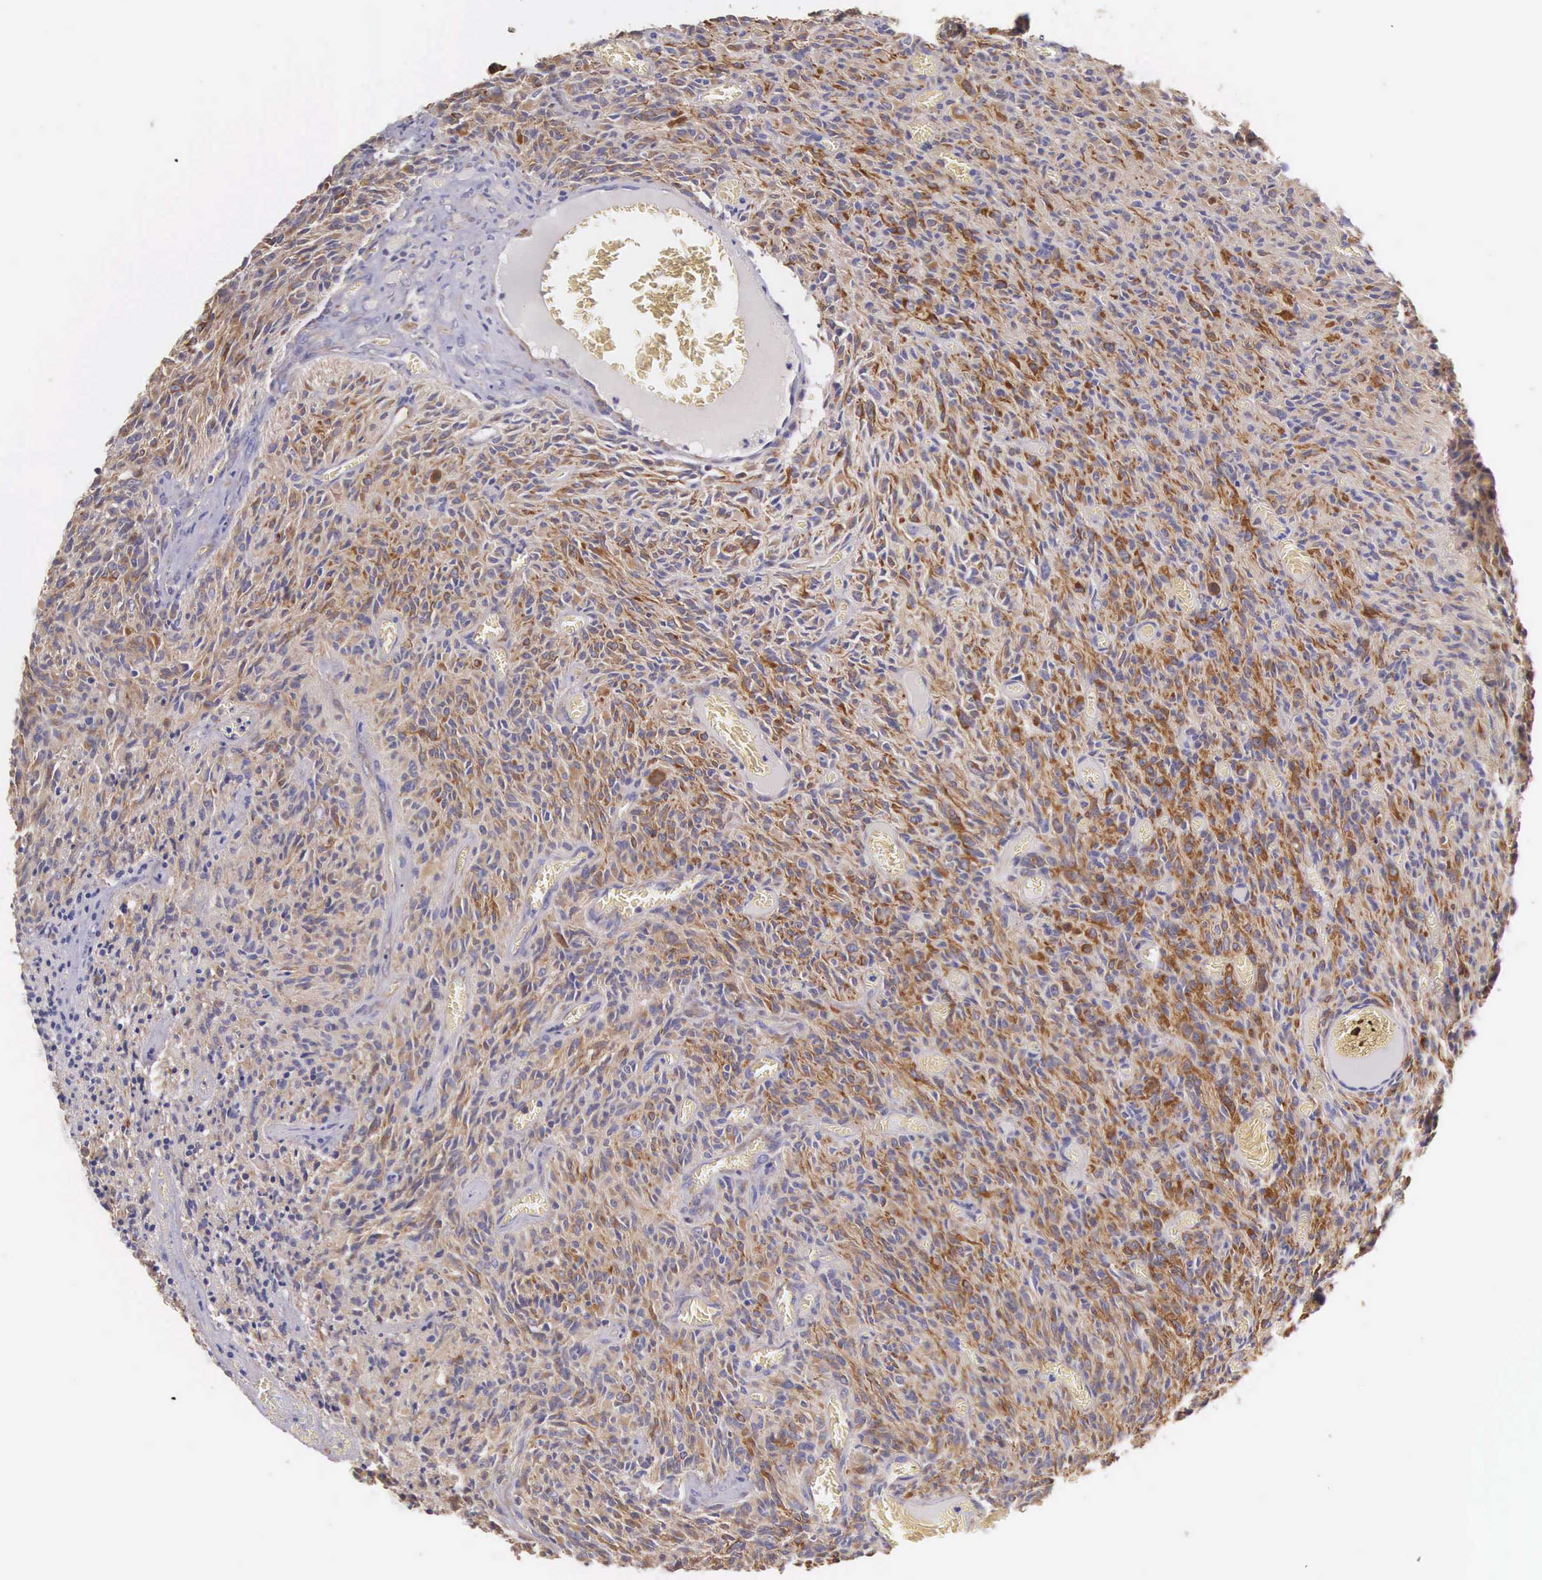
{"staining": {"intensity": "moderate", "quantity": ">75%", "location": "cytoplasmic/membranous"}, "tissue": "glioma", "cell_type": "Tumor cells", "image_type": "cancer", "snomed": [{"axis": "morphology", "description": "Glioma, malignant, High grade"}, {"axis": "topography", "description": "Brain"}], "caption": "DAB immunohistochemical staining of human high-grade glioma (malignant) reveals moderate cytoplasmic/membranous protein positivity in approximately >75% of tumor cells.", "gene": "OSBPL3", "patient": {"sex": "male", "age": 56}}